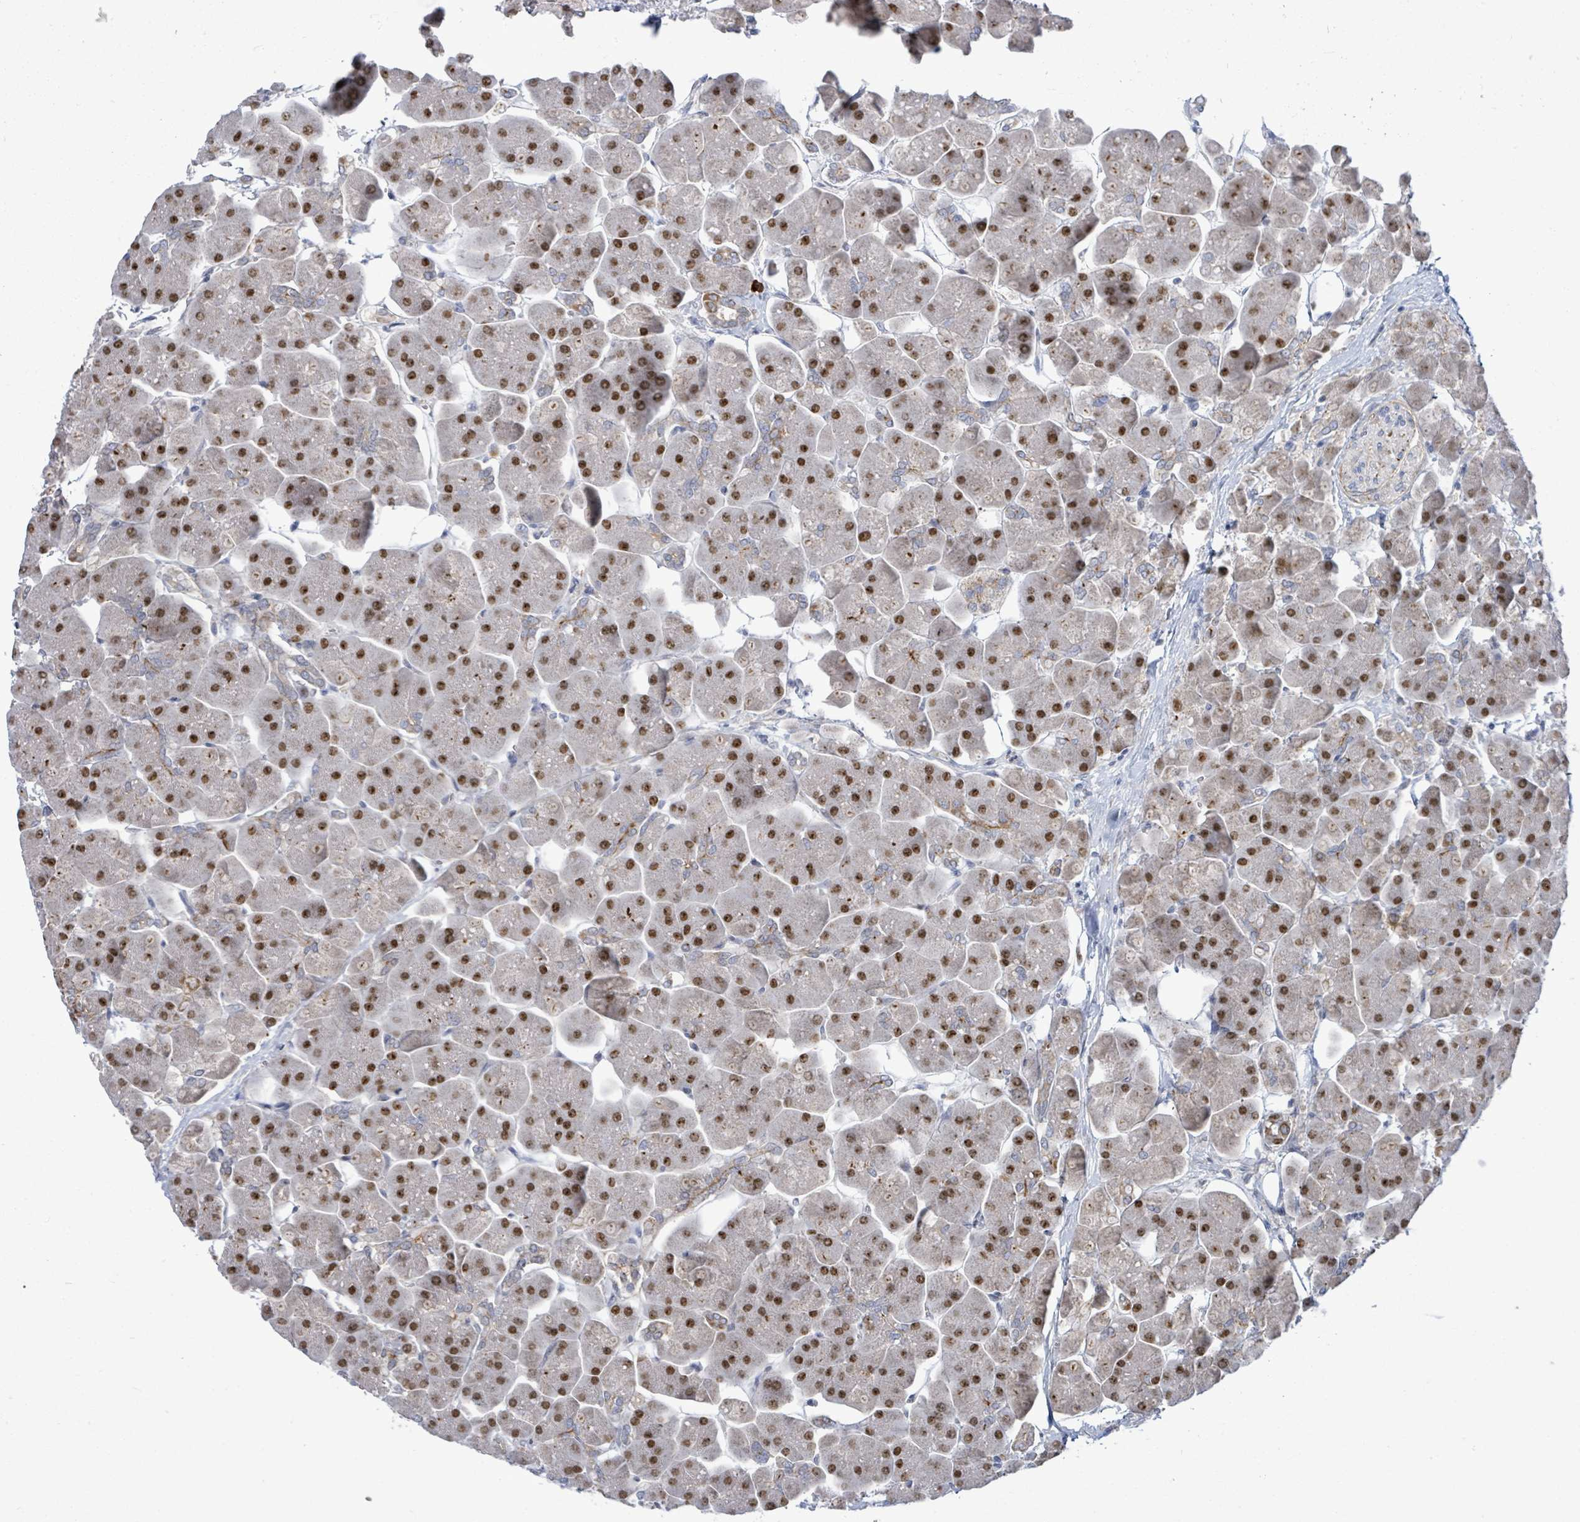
{"staining": {"intensity": "strong", "quantity": "25%-75%", "location": "nuclear"}, "tissue": "pancreas", "cell_type": "Exocrine glandular cells", "image_type": "normal", "snomed": [{"axis": "morphology", "description": "Normal tissue, NOS"}, {"axis": "topography", "description": "Pancreas"}], "caption": "IHC staining of normal pancreas, which reveals high levels of strong nuclear positivity in about 25%-75% of exocrine glandular cells indicating strong nuclear protein staining. The staining was performed using DAB (3,3'-diaminobenzidine) (brown) for protein detection and nuclei were counterstained in hematoxylin (blue).", "gene": "ZFPM1", "patient": {"sex": "male", "age": 66}}